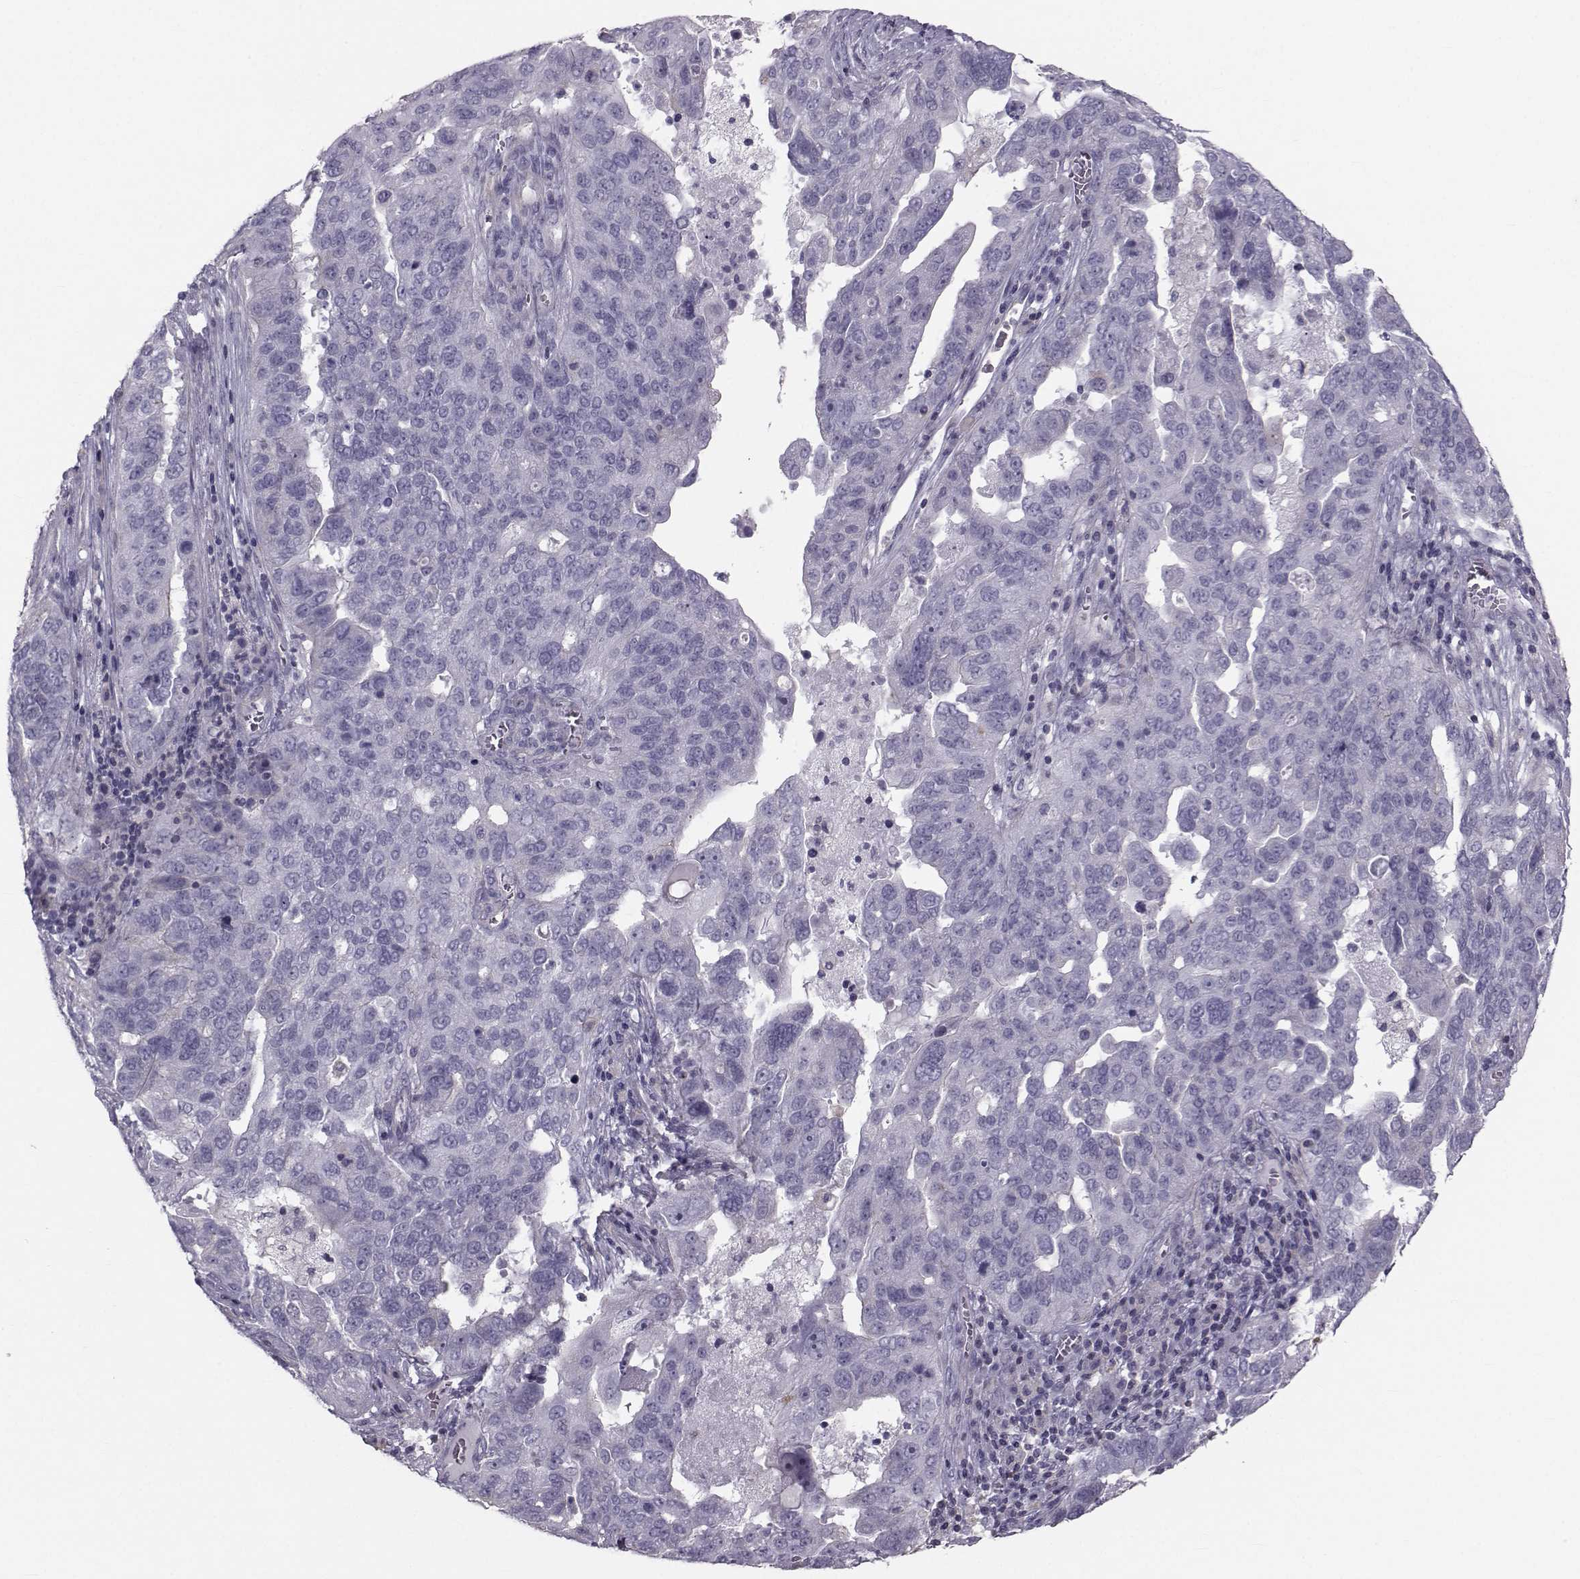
{"staining": {"intensity": "negative", "quantity": "none", "location": "none"}, "tissue": "ovarian cancer", "cell_type": "Tumor cells", "image_type": "cancer", "snomed": [{"axis": "morphology", "description": "Carcinoma, endometroid"}, {"axis": "topography", "description": "Soft tissue"}, {"axis": "topography", "description": "Ovary"}], "caption": "Image shows no significant protein positivity in tumor cells of ovarian endometroid carcinoma.", "gene": "GARIN3", "patient": {"sex": "female", "age": 52}}